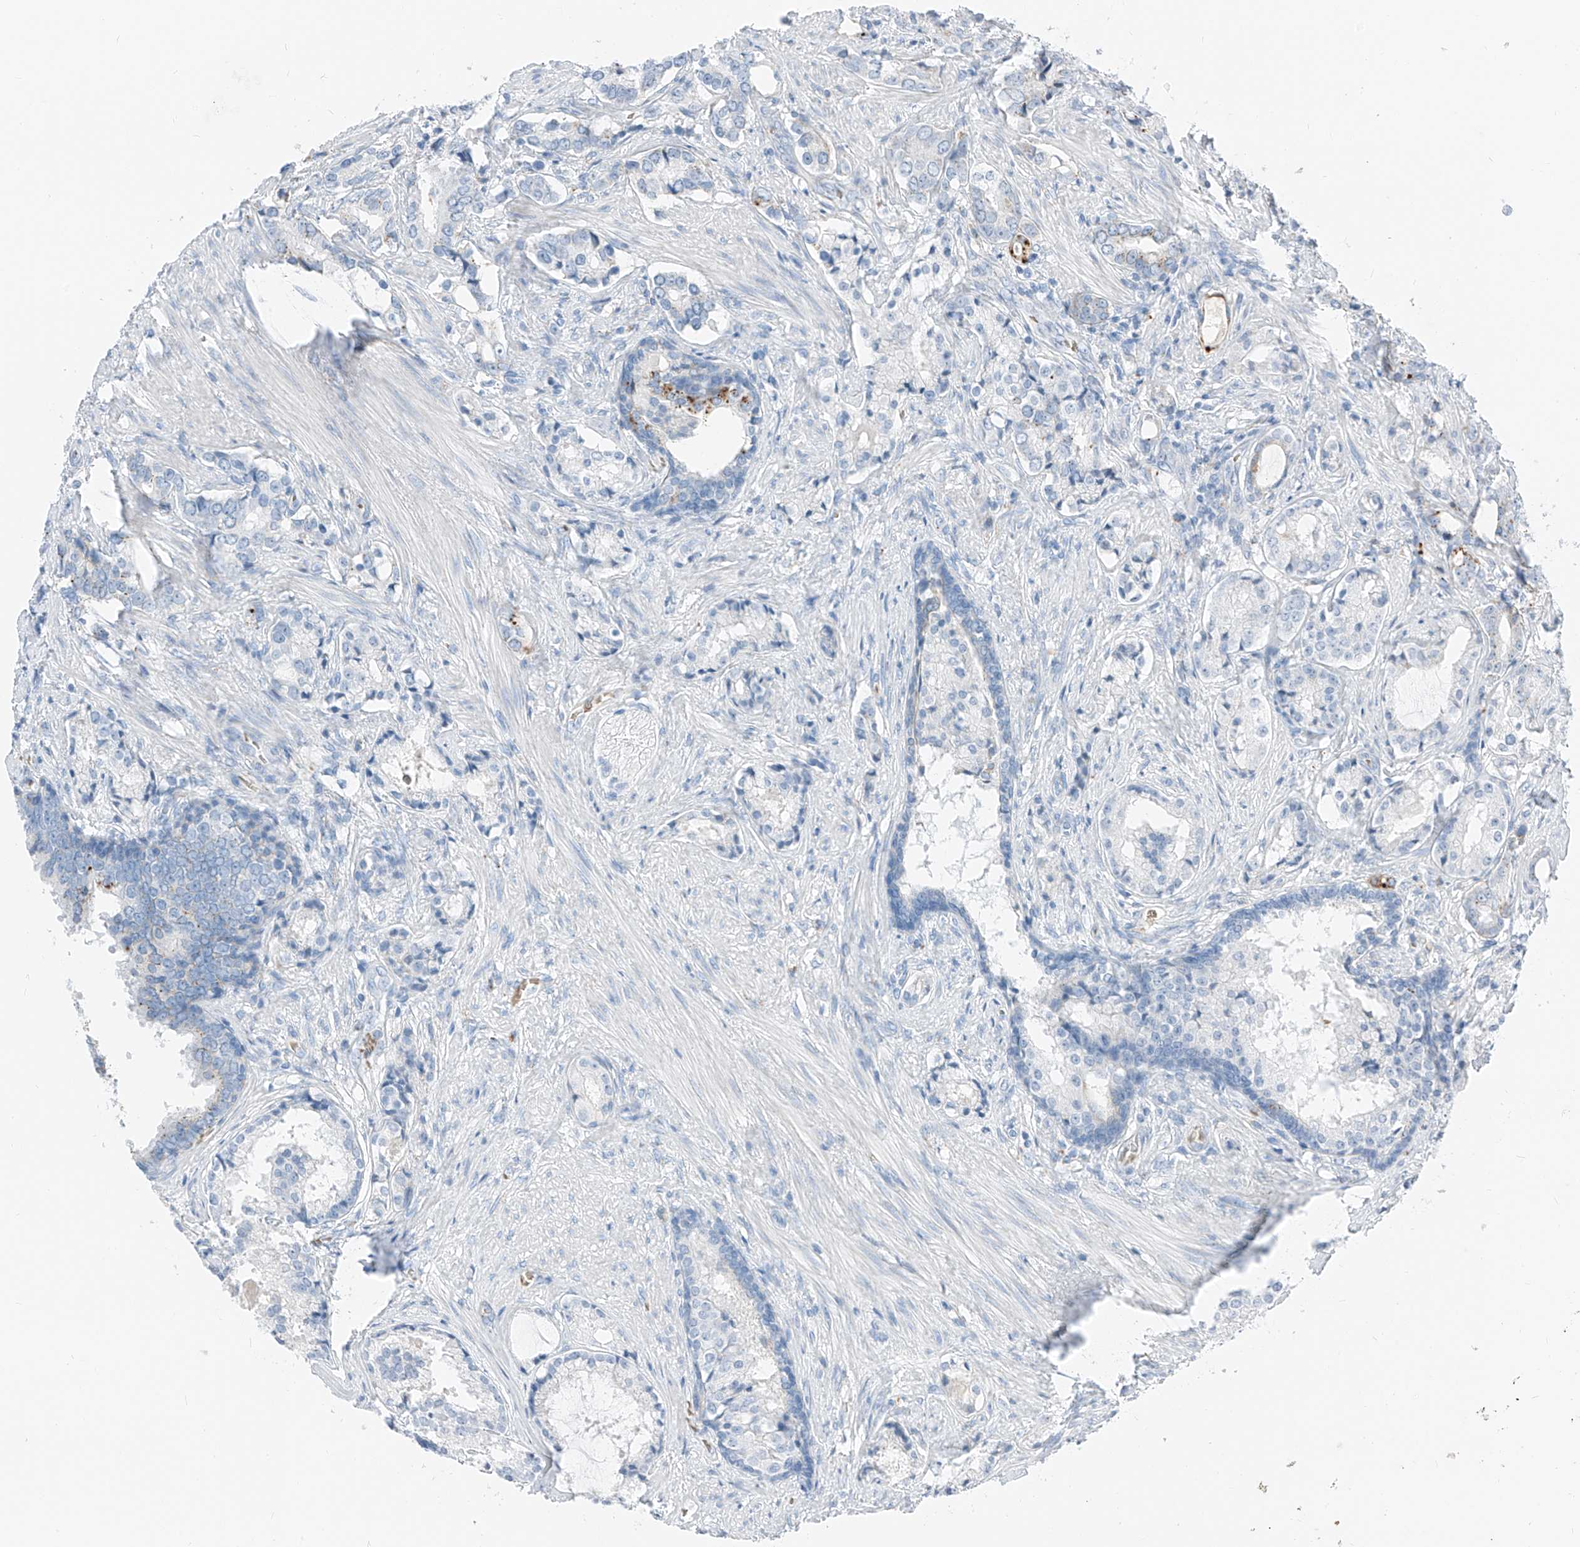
{"staining": {"intensity": "negative", "quantity": "none", "location": "none"}, "tissue": "prostate cancer", "cell_type": "Tumor cells", "image_type": "cancer", "snomed": [{"axis": "morphology", "description": "Adenocarcinoma, High grade"}, {"axis": "topography", "description": "Prostate"}], "caption": "A photomicrograph of human prostate cancer is negative for staining in tumor cells.", "gene": "PRSS23", "patient": {"sex": "male", "age": 58}}